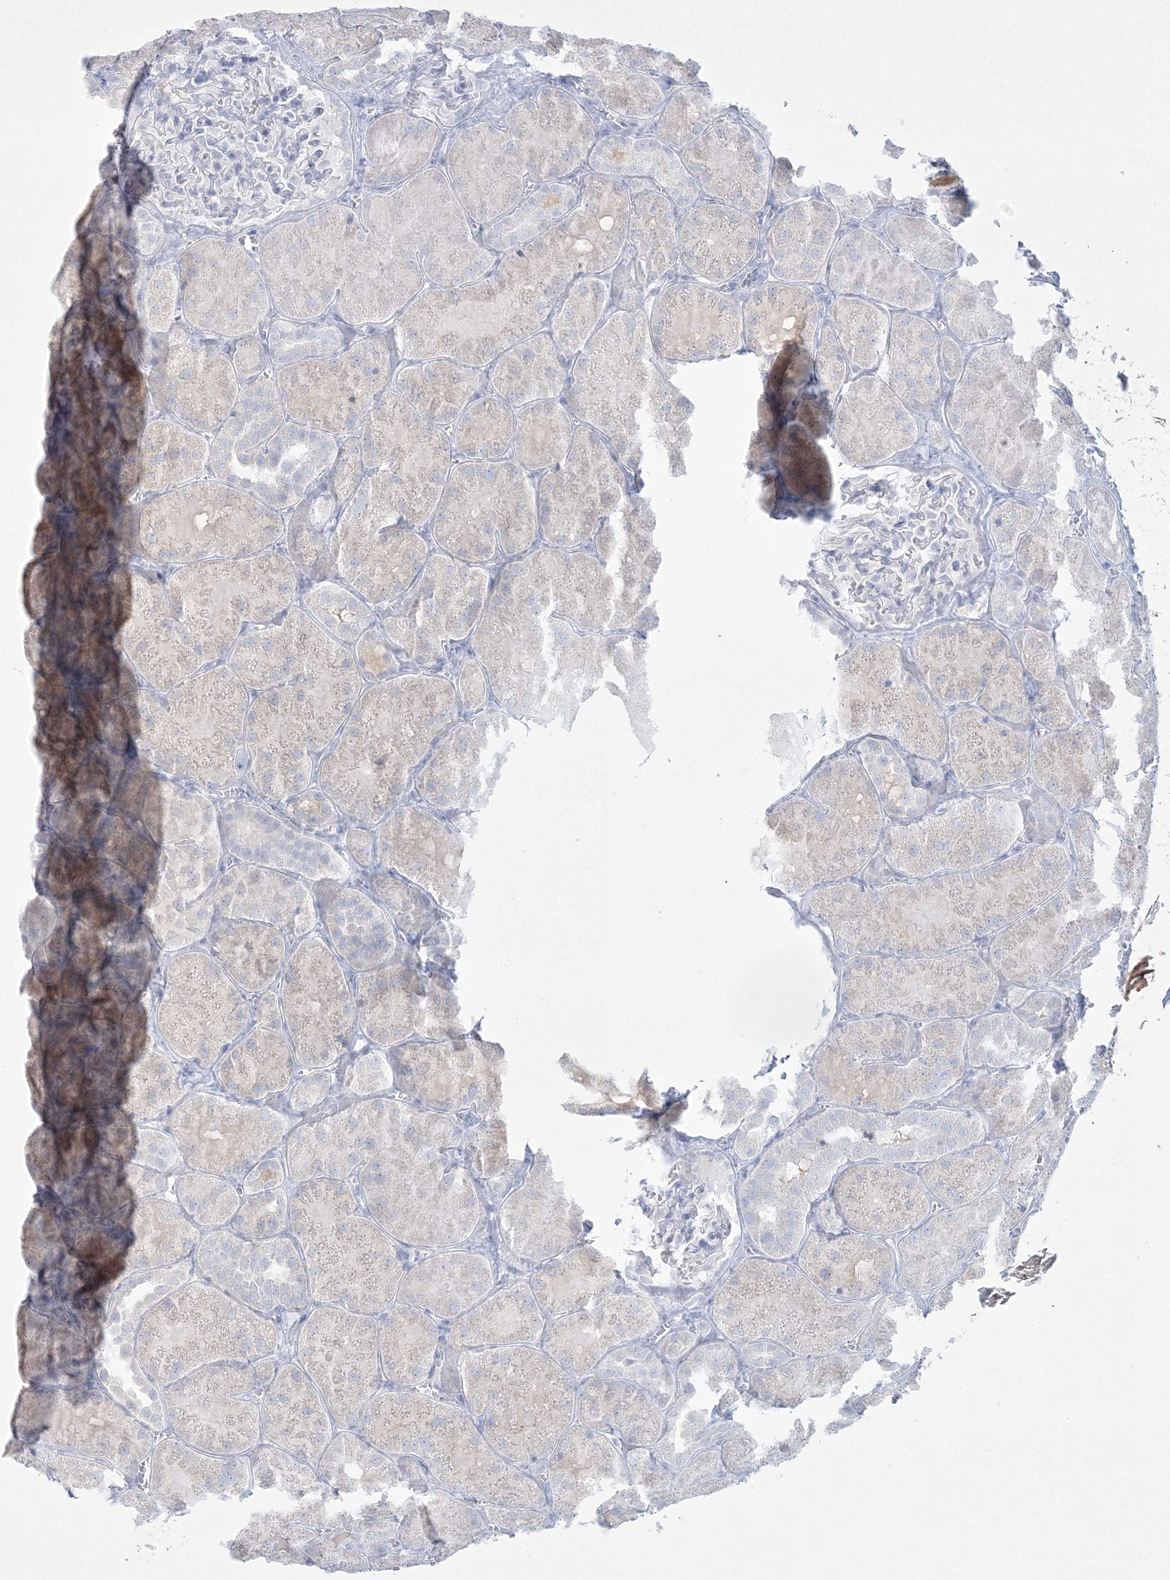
{"staining": {"intensity": "negative", "quantity": "none", "location": "none"}, "tissue": "kidney", "cell_type": "Cells in glomeruli", "image_type": "normal", "snomed": [{"axis": "morphology", "description": "Normal tissue, NOS"}, {"axis": "topography", "description": "Kidney"}], "caption": "DAB (3,3'-diaminobenzidine) immunohistochemical staining of unremarkable human kidney reveals no significant staining in cells in glomeruli.", "gene": "CCDC24", "patient": {"sex": "male", "age": 28}}